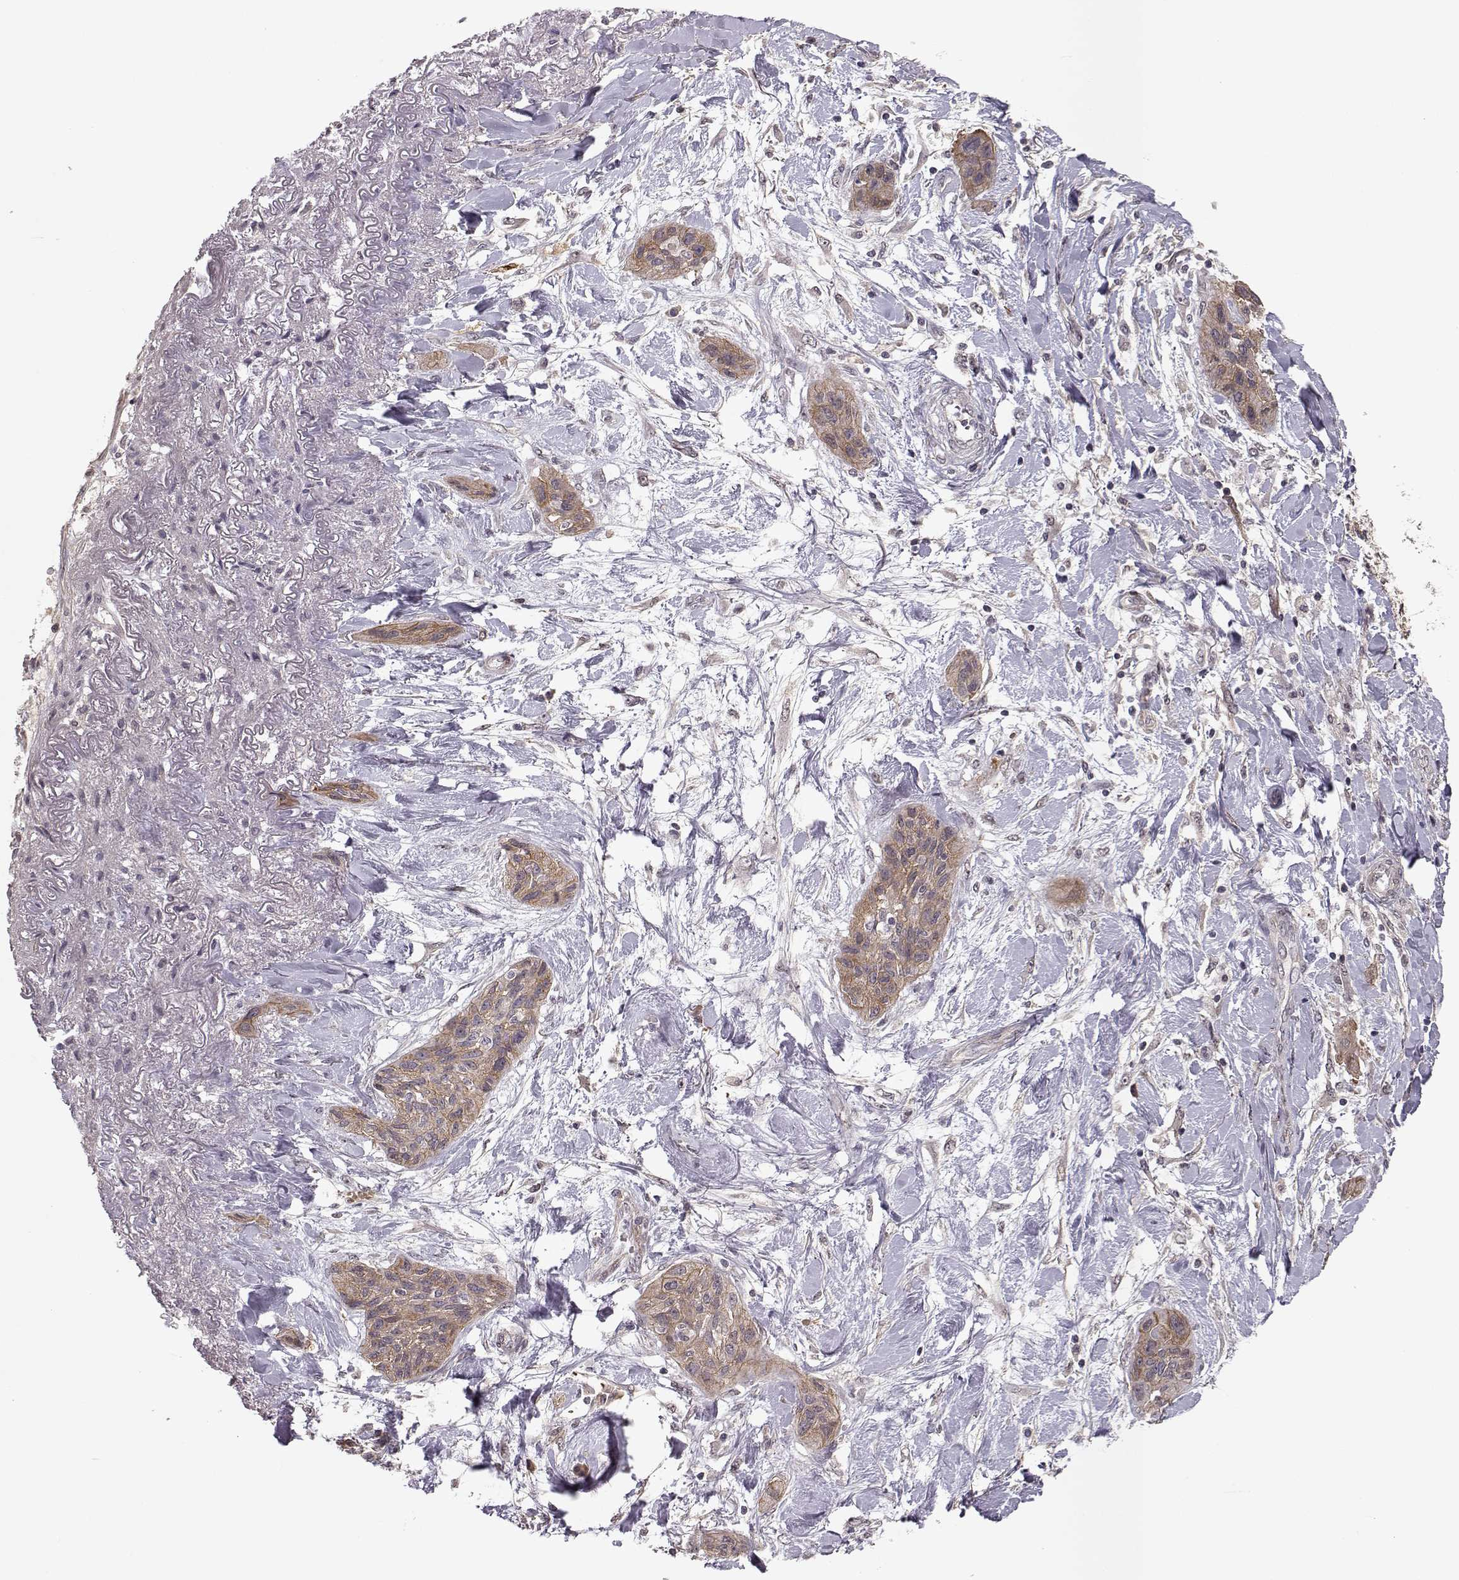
{"staining": {"intensity": "moderate", "quantity": "<25%", "location": "cytoplasmic/membranous"}, "tissue": "lung cancer", "cell_type": "Tumor cells", "image_type": "cancer", "snomed": [{"axis": "morphology", "description": "Squamous cell carcinoma, NOS"}, {"axis": "topography", "description": "Lung"}], "caption": "Squamous cell carcinoma (lung) was stained to show a protein in brown. There is low levels of moderate cytoplasmic/membranous expression in approximately <25% of tumor cells.", "gene": "PLEKHG3", "patient": {"sex": "female", "age": 70}}